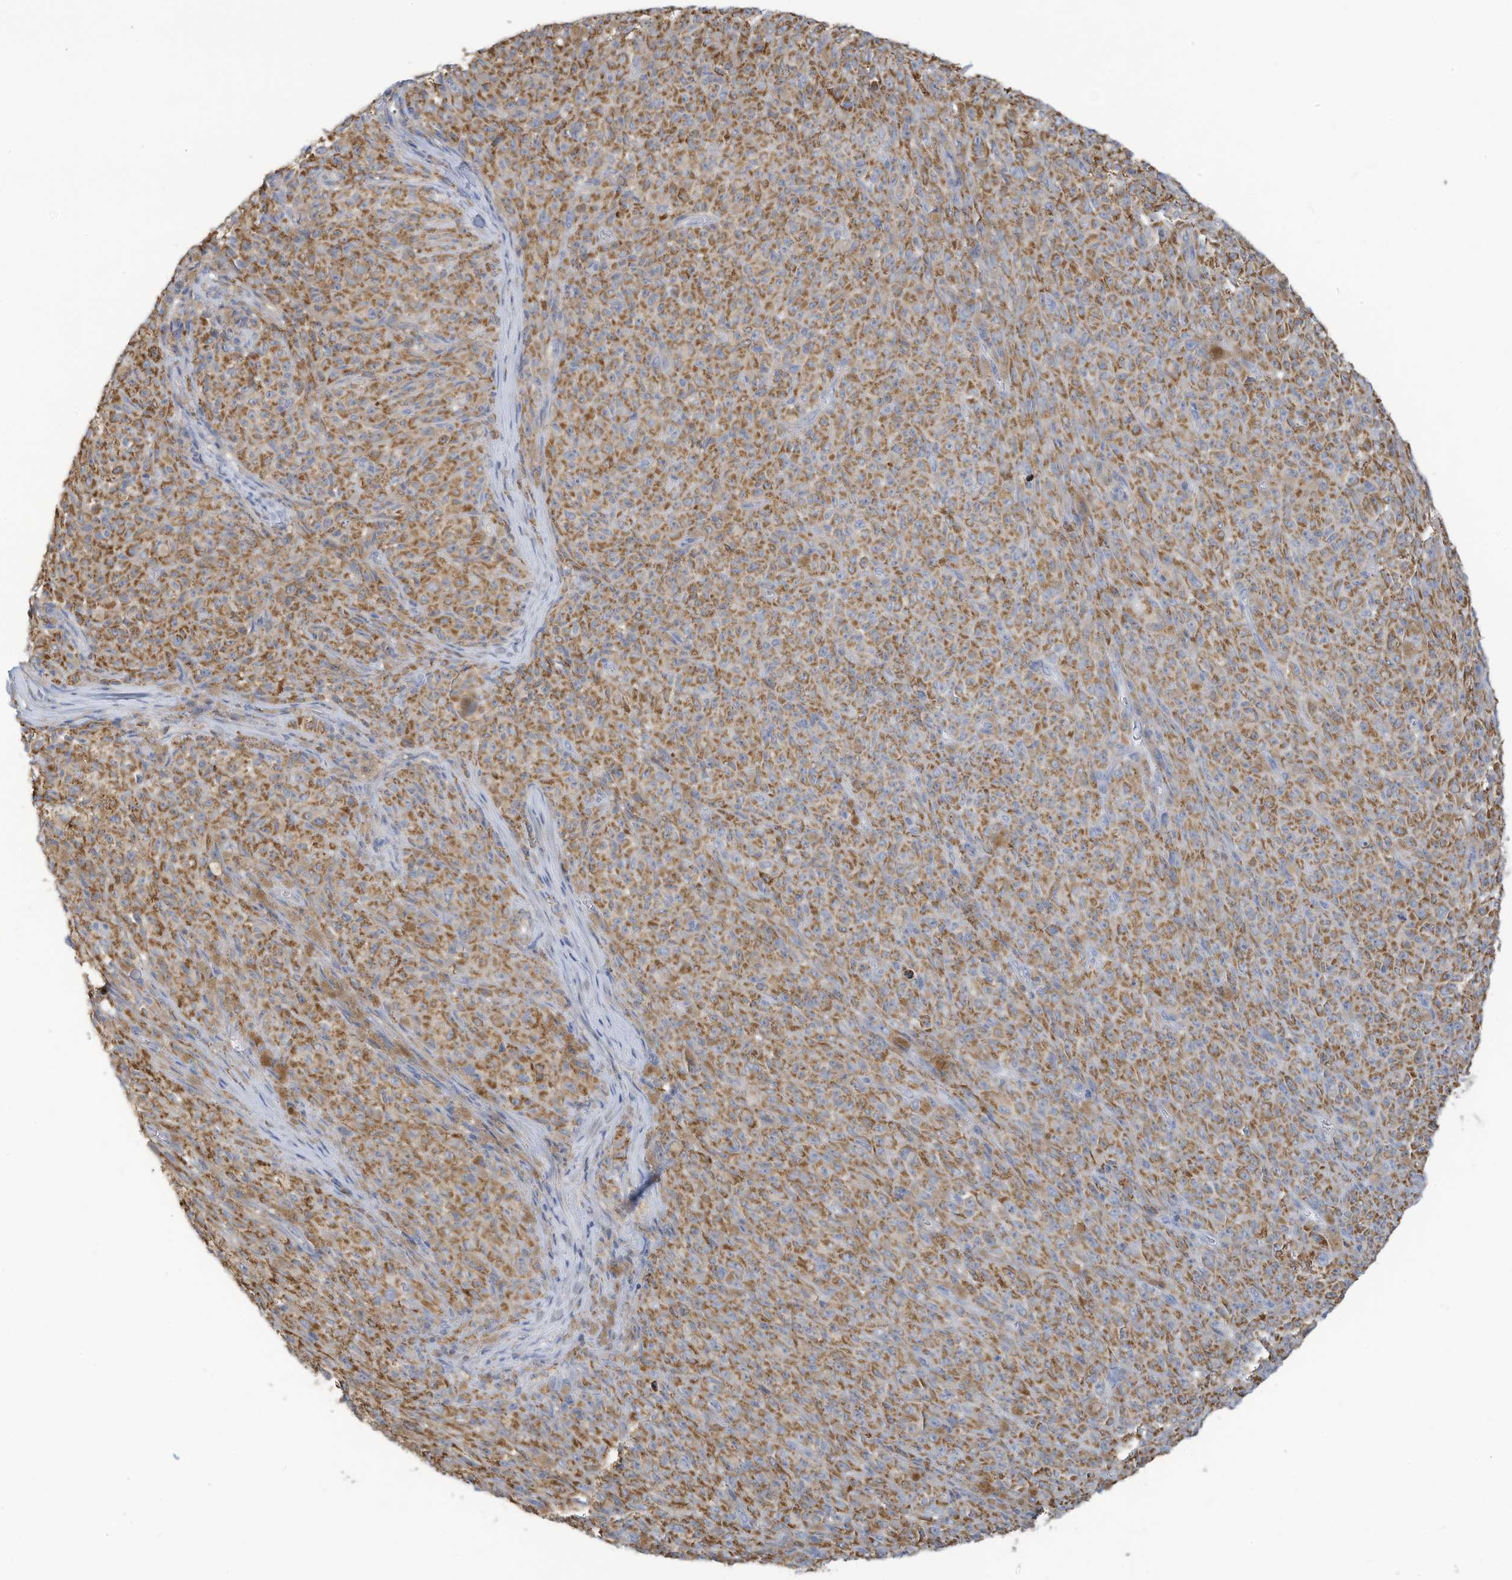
{"staining": {"intensity": "moderate", "quantity": ">75%", "location": "cytoplasmic/membranous"}, "tissue": "melanoma", "cell_type": "Tumor cells", "image_type": "cancer", "snomed": [{"axis": "morphology", "description": "Malignant melanoma, NOS"}, {"axis": "topography", "description": "Skin"}], "caption": "The photomicrograph reveals a brown stain indicating the presence of a protein in the cytoplasmic/membranous of tumor cells in melanoma.", "gene": "NLN", "patient": {"sex": "female", "age": 82}}